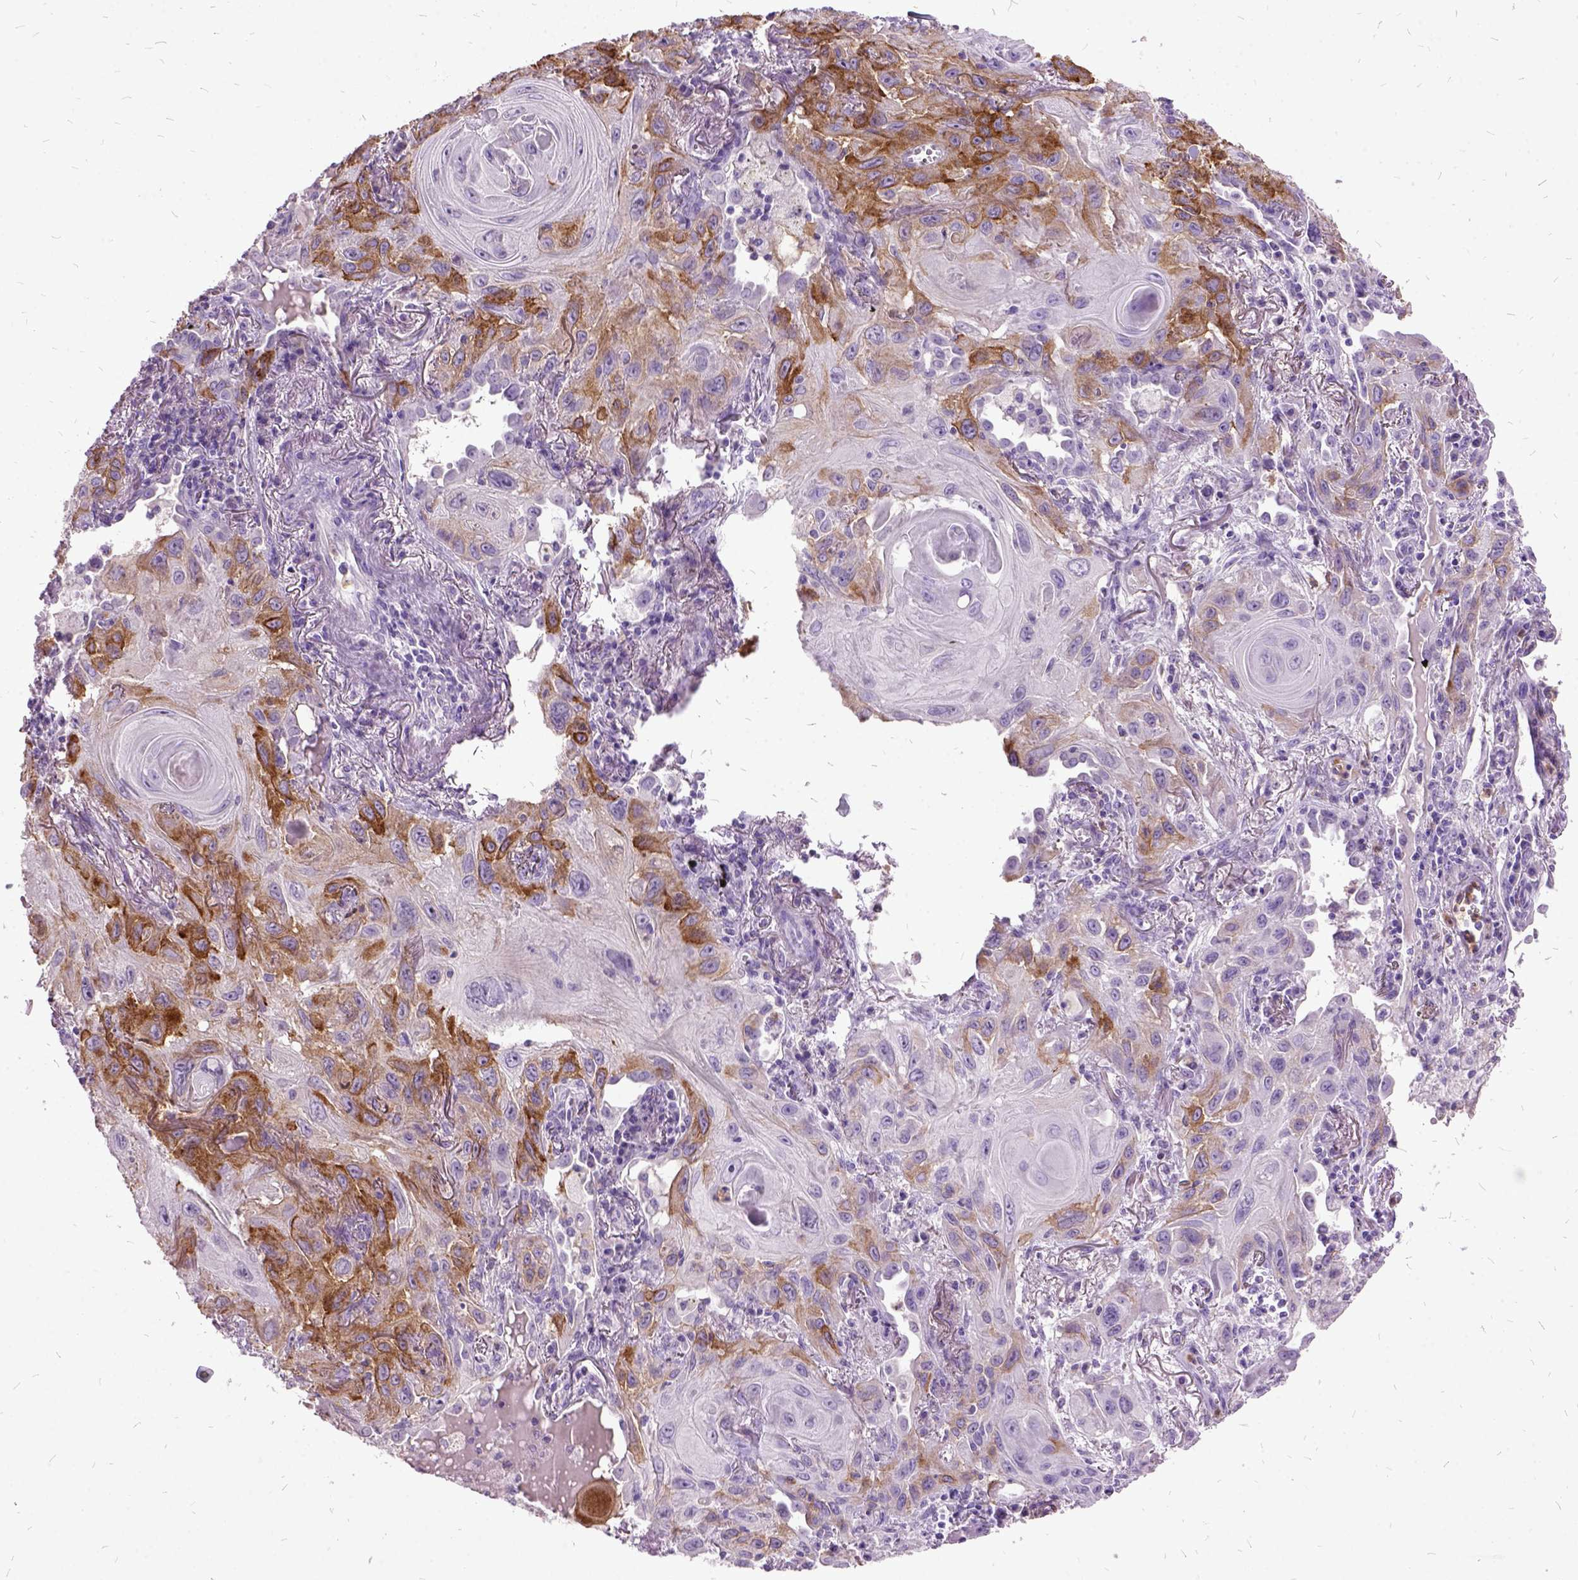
{"staining": {"intensity": "strong", "quantity": "<25%", "location": "cytoplasmic/membranous"}, "tissue": "lung cancer", "cell_type": "Tumor cells", "image_type": "cancer", "snomed": [{"axis": "morphology", "description": "Squamous cell carcinoma, NOS"}, {"axis": "topography", "description": "Lung"}], "caption": "Immunohistochemical staining of squamous cell carcinoma (lung) displays medium levels of strong cytoplasmic/membranous protein staining in about <25% of tumor cells. (DAB IHC, brown staining for protein, blue staining for nuclei).", "gene": "MME", "patient": {"sex": "male", "age": 79}}